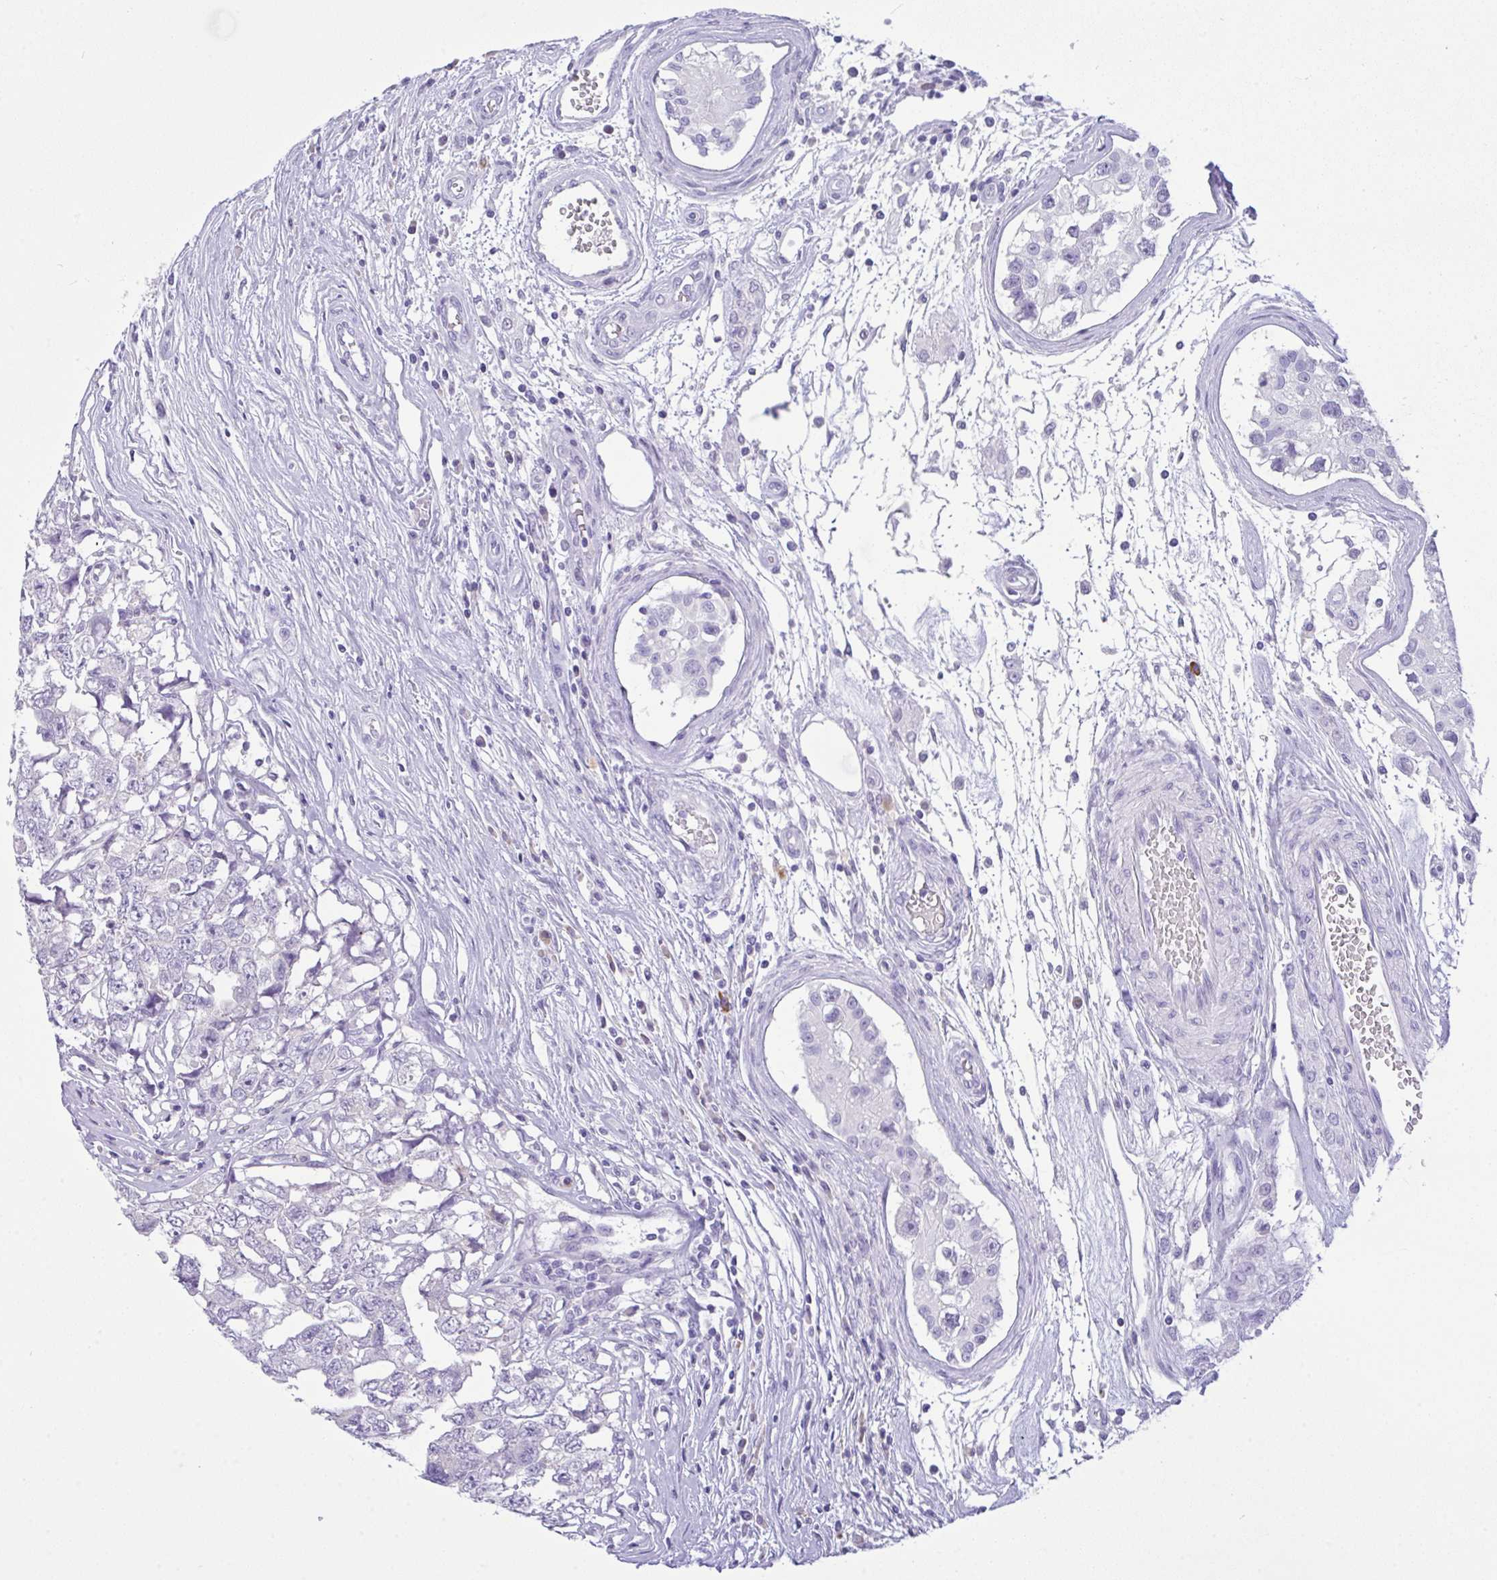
{"staining": {"intensity": "negative", "quantity": "none", "location": "none"}, "tissue": "testis cancer", "cell_type": "Tumor cells", "image_type": "cancer", "snomed": [{"axis": "morphology", "description": "Carcinoma, Embryonal, NOS"}, {"axis": "topography", "description": "Testis"}], "caption": "Human embryonal carcinoma (testis) stained for a protein using immunohistochemistry (IHC) exhibits no staining in tumor cells.", "gene": "NCF1", "patient": {"sex": "male", "age": 22}}